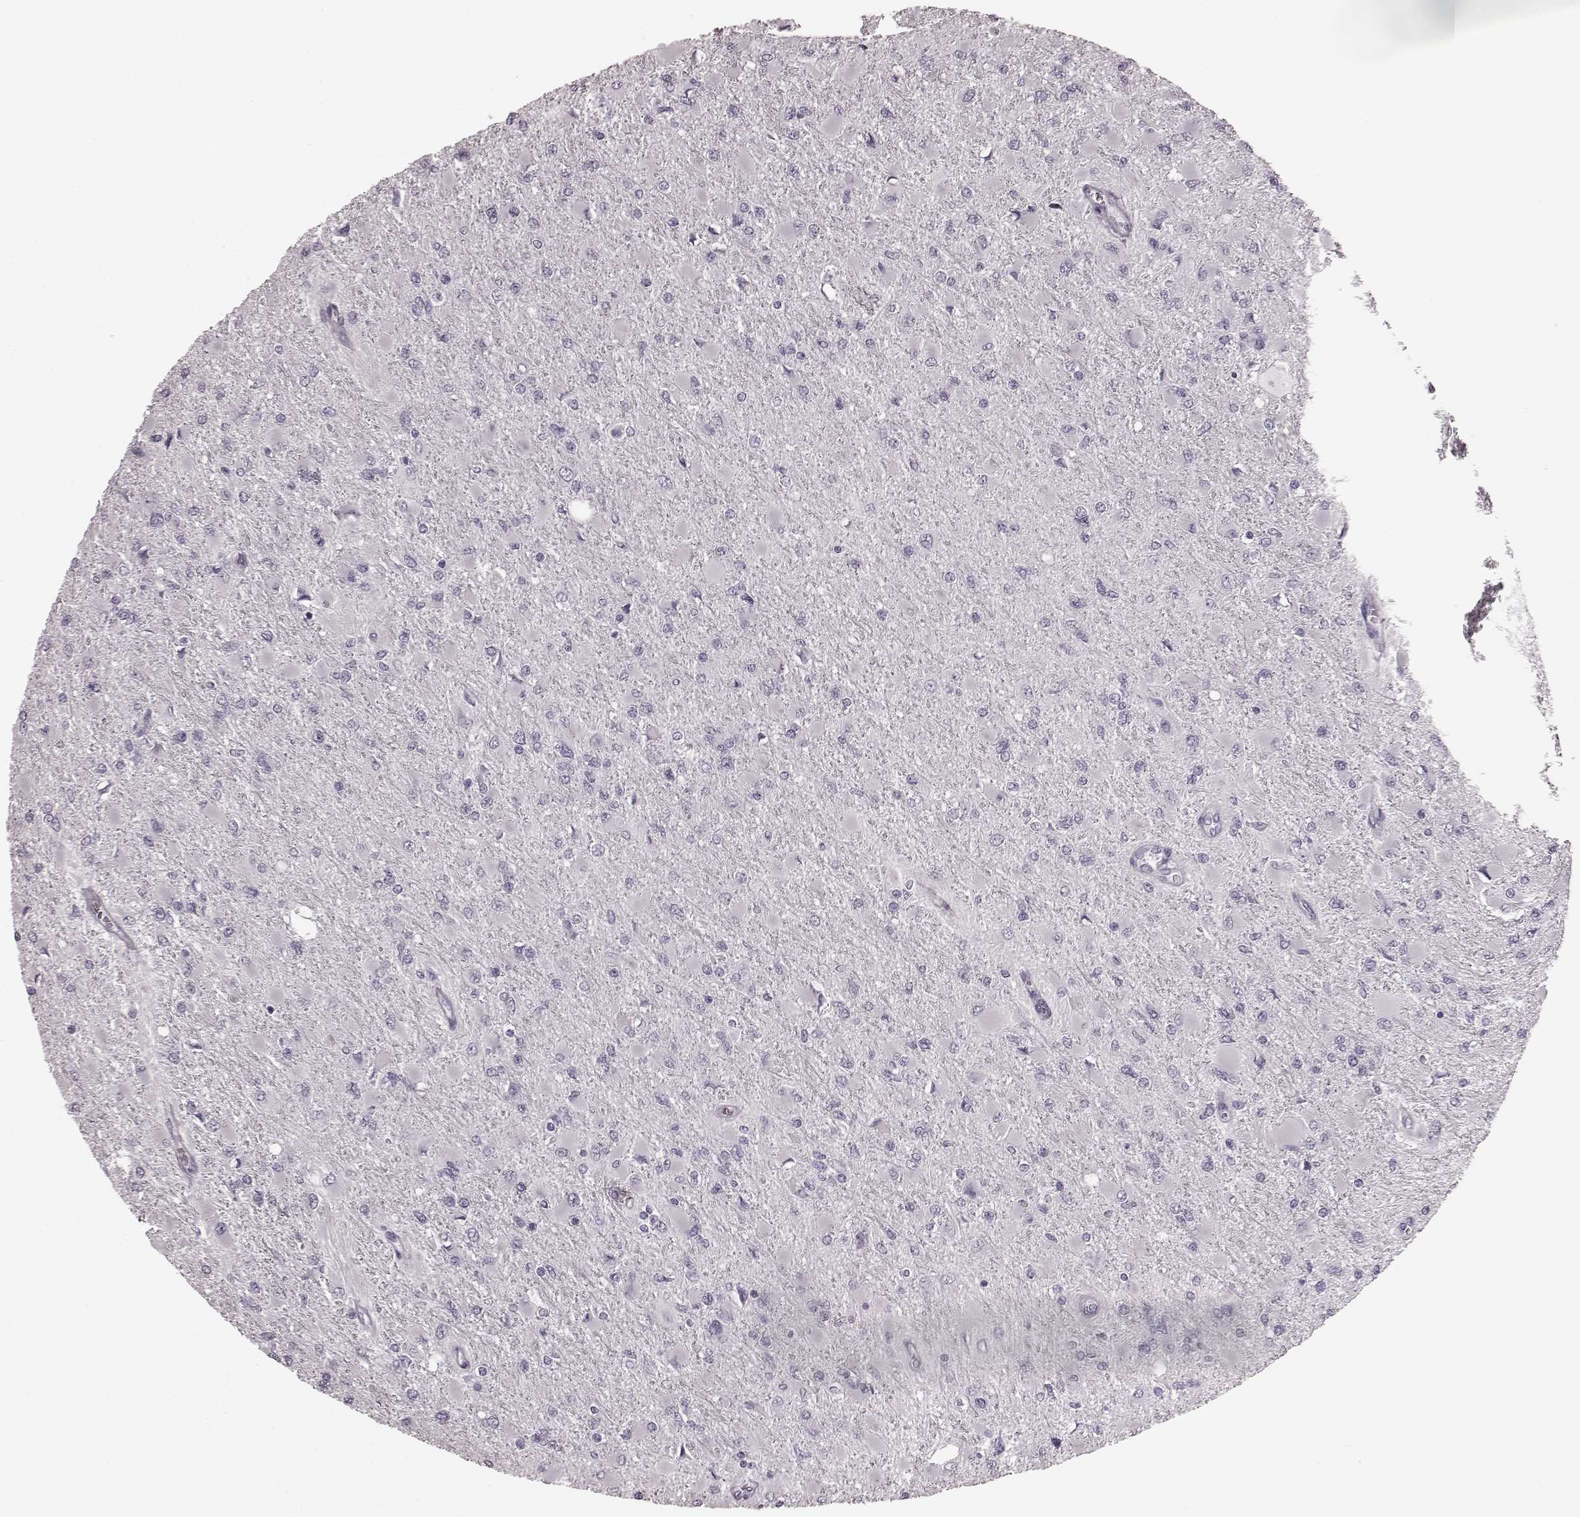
{"staining": {"intensity": "negative", "quantity": "none", "location": "none"}, "tissue": "glioma", "cell_type": "Tumor cells", "image_type": "cancer", "snomed": [{"axis": "morphology", "description": "Glioma, malignant, High grade"}, {"axis": "topography", "description": "Cerebral cortex"}], "caption": "The photomicrograph exhibits no significant staining in tumor cells of glioma.", "gene": "TRPM1", "patient": {"sex": "female", "age": 36}}